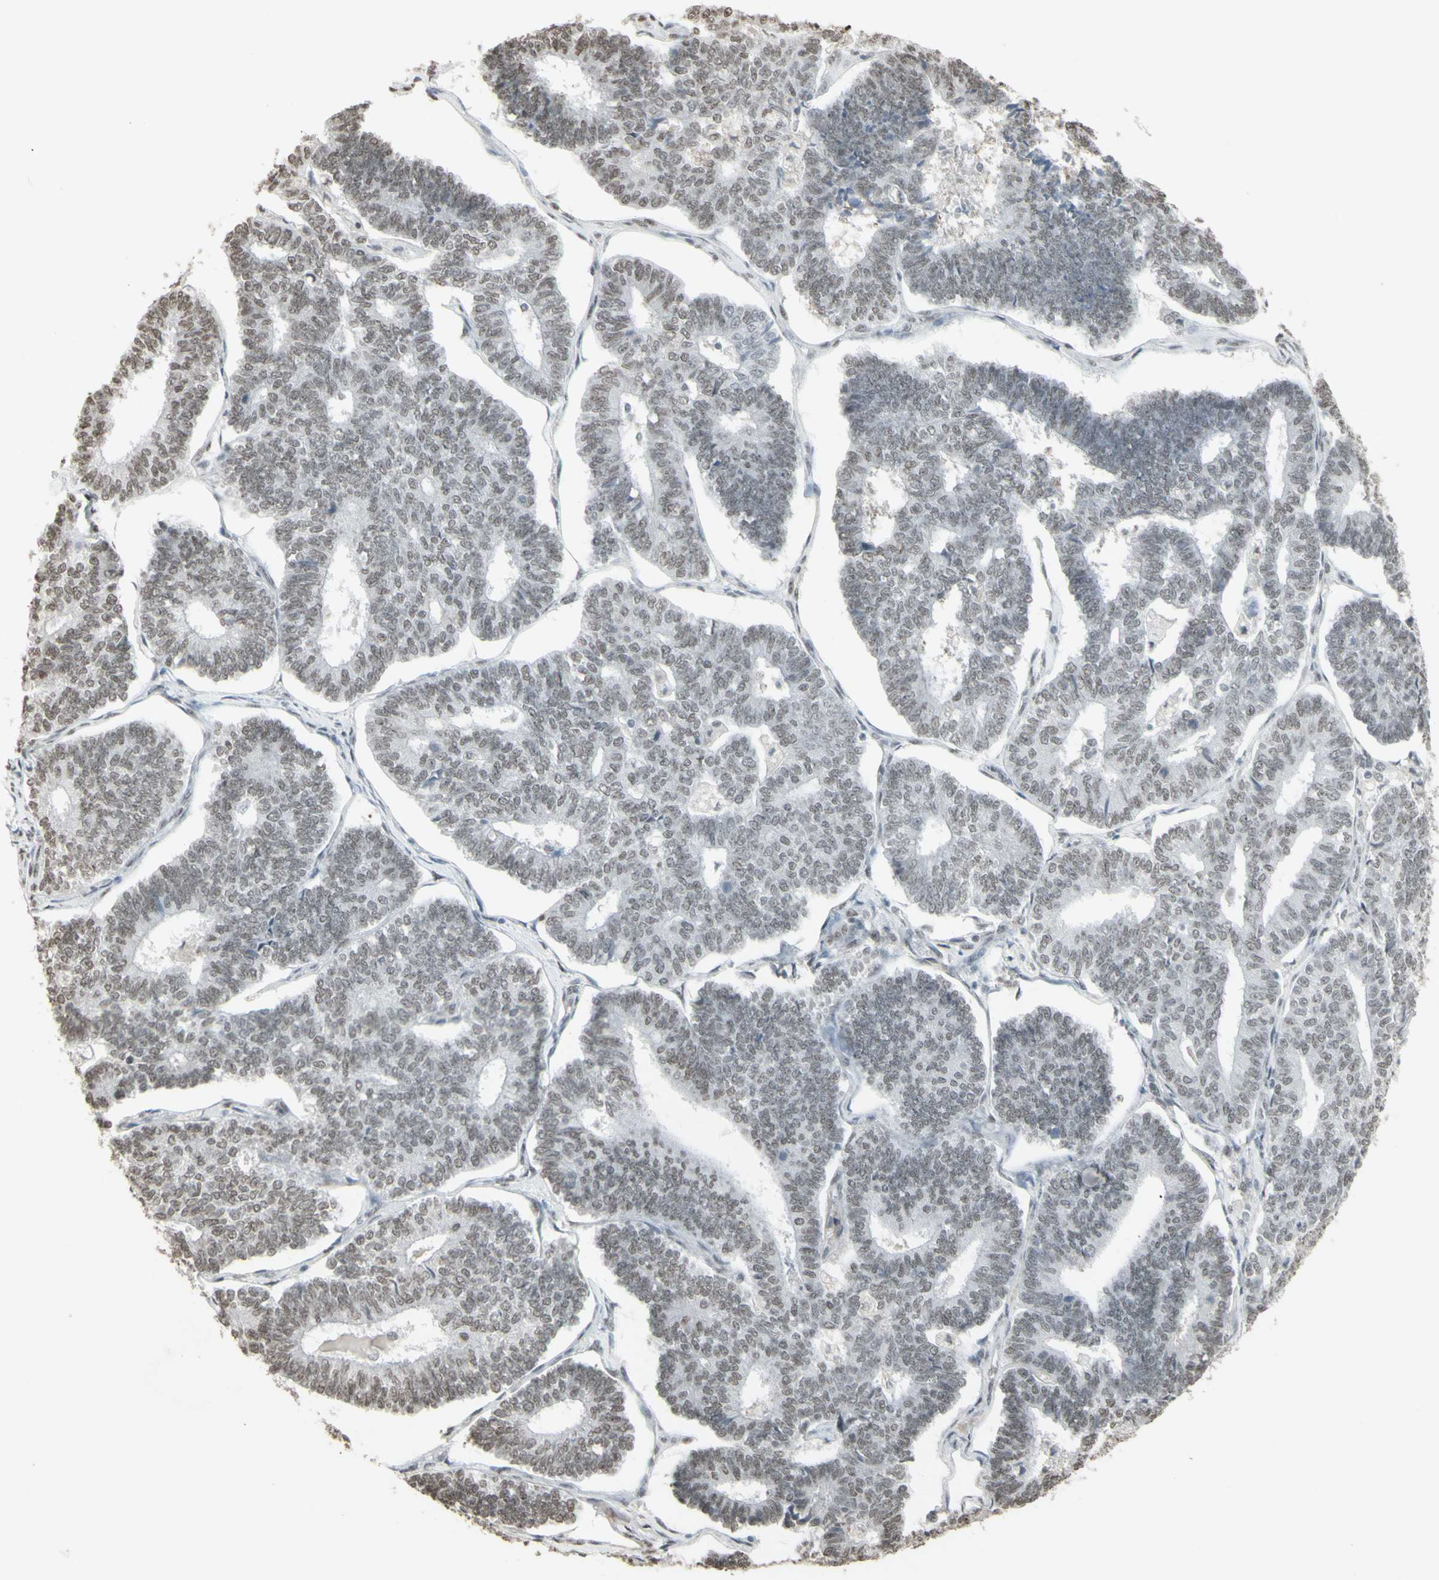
{"staining": {"intensity": "weak", "quantity": ">75%", "location": "nuclear"}, "tissue": "endometrial cancer", "cell_type": "Tumor cells", "image_type": "cancer", "snomed": [{"axis": "morphology", "description": "Adenocarcinoma, NOS"}, {"axis": "topography", "description": "Endometrium"}], "caption": "IHC of endometrial cancer (adenocarcinoma) shows low levels of weak nuclear positivity in approximately >75% of tumor cells.", "gene": "TRIM28", "patient": {"sex": "female", "age": 70}}